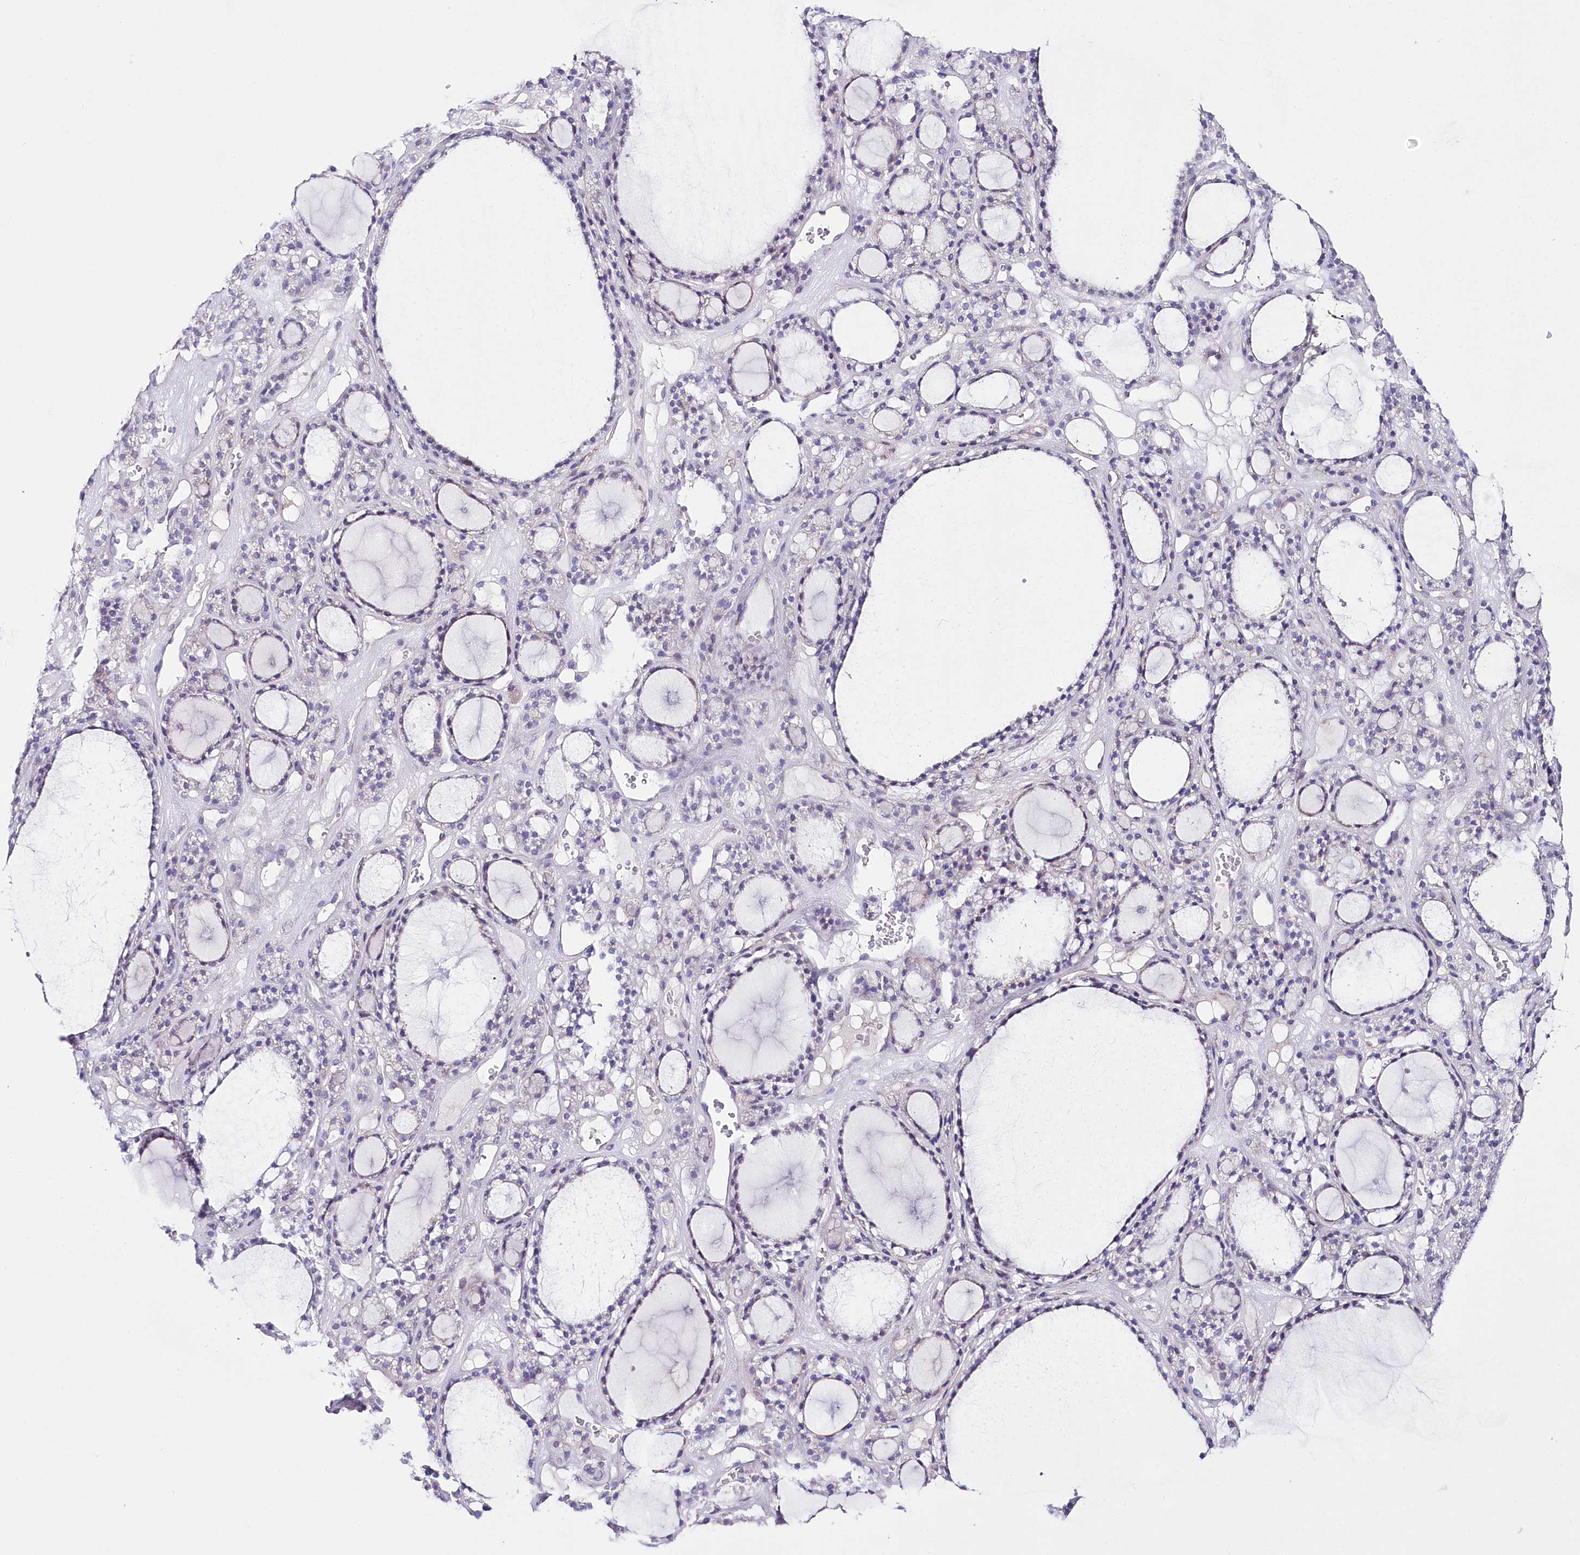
{"staining": {"intensity": "negative", "quantity": "none", "location": "none"}, "tissue": "thyroid gland", "cell_type": "Glandular cells", "image_type": "normal", "snomed": [{"axis": "morphology", "description": "Normal tissue, NOS"}, {"axis": "topography", "description": "Thyroid gland"}], "caption": "Immunohistochemistry (IHC) micrograph of unremarkable thyroid gland stained for a protein (brown), which demonstrates no staining in glandular cells.", "gene": "CSN3", "patient": {"sex": "female", "age": 28}}